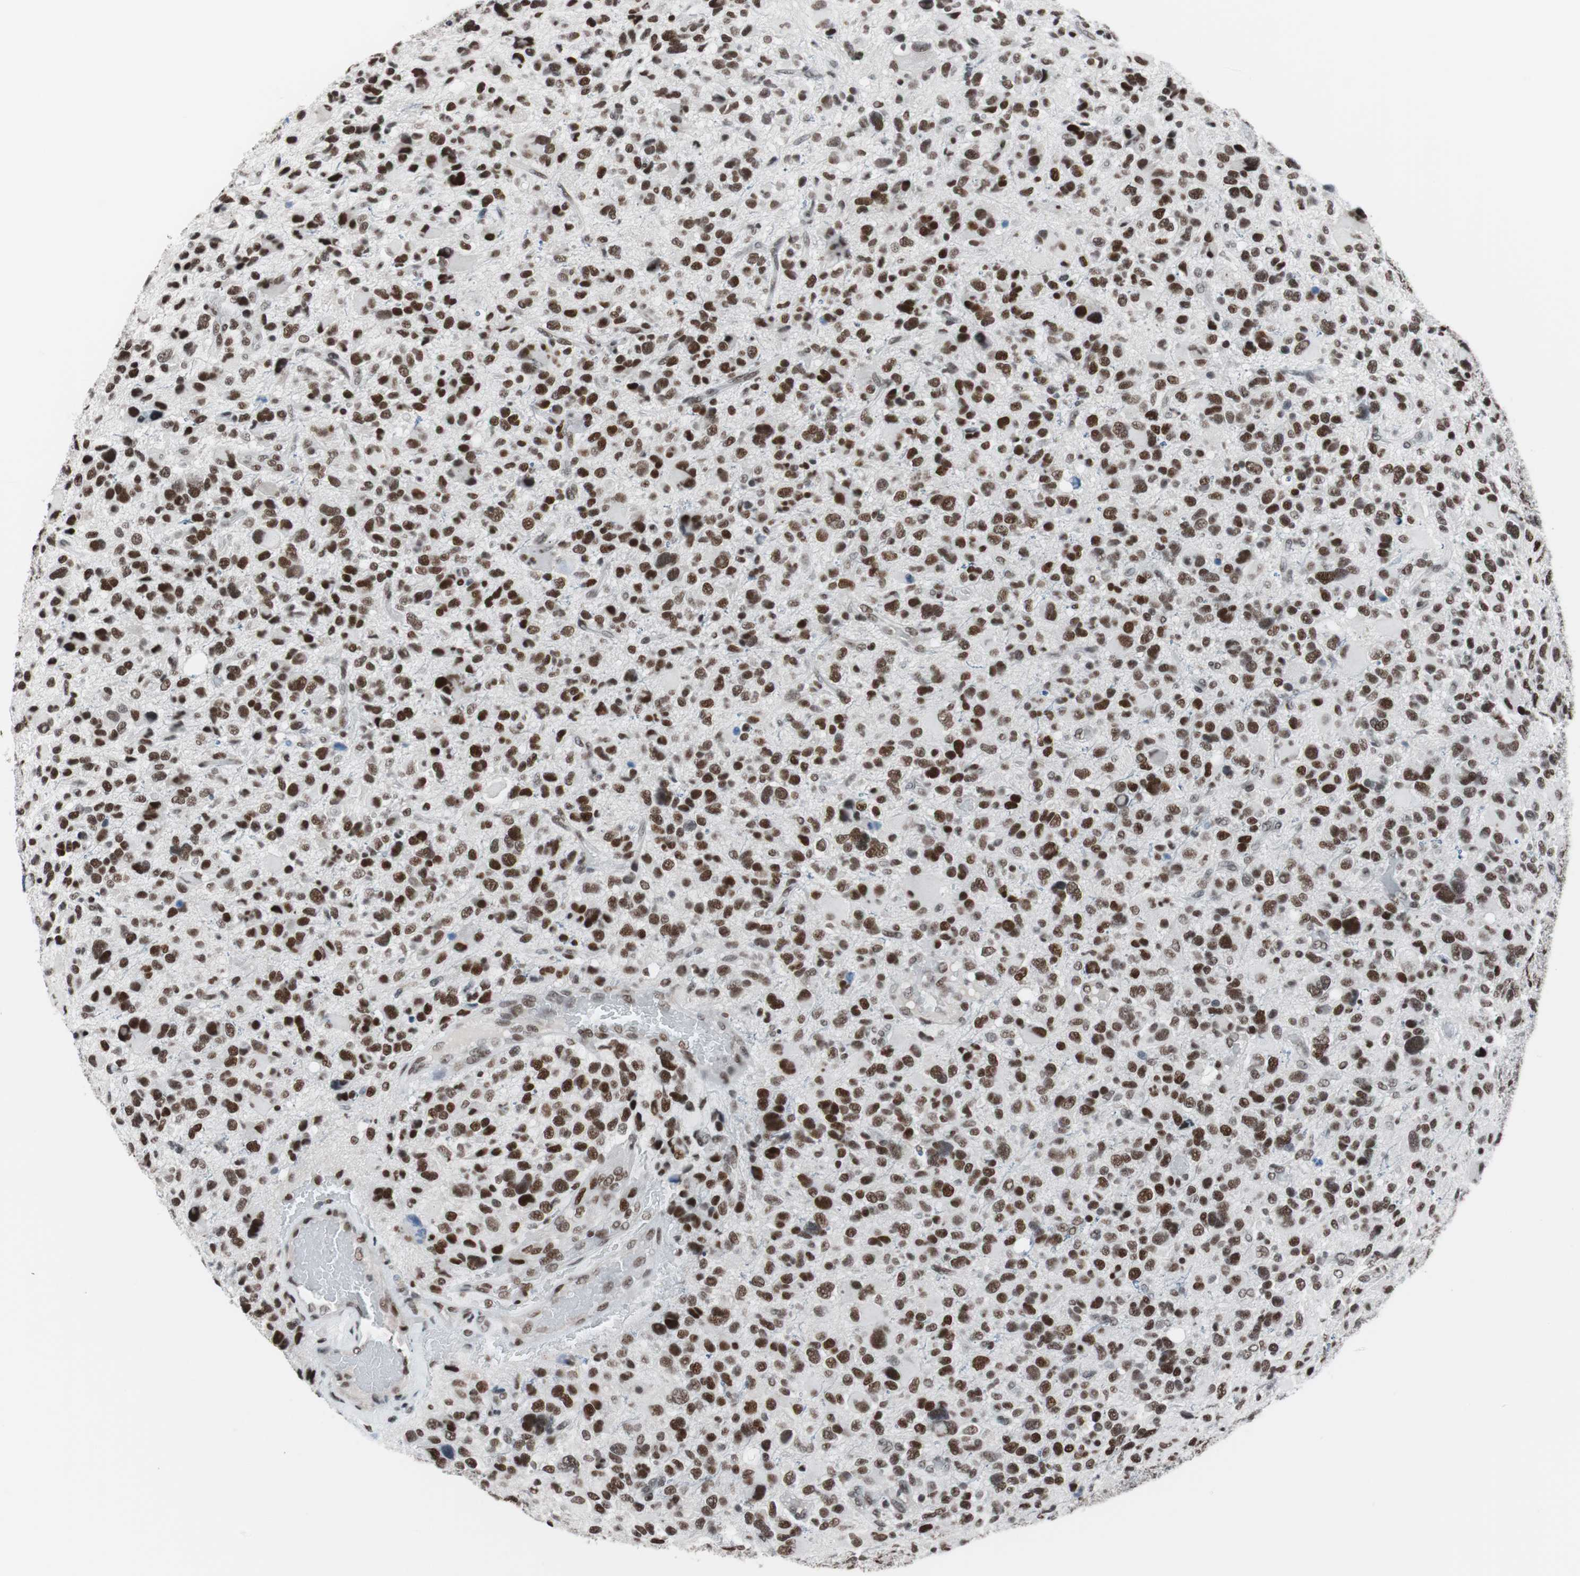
{"staining": {"intensity": "strong", "quantity": ">75%", "location": "nuclear"}, "tissue": "glioma", "cell_type": "Tumor cells", "image_type": "cancer", "snomed": [{"axis": "morphology", "description": "Glioma, malignant, High grade"}, {"axis": "topography", "description": "Brain"}], "caption": "Human glioma stained with a protein marker demonstrates strong staining in tumor cells.", "gene": "ARID1A", "patient": {"sex": "male", "age": 48}}